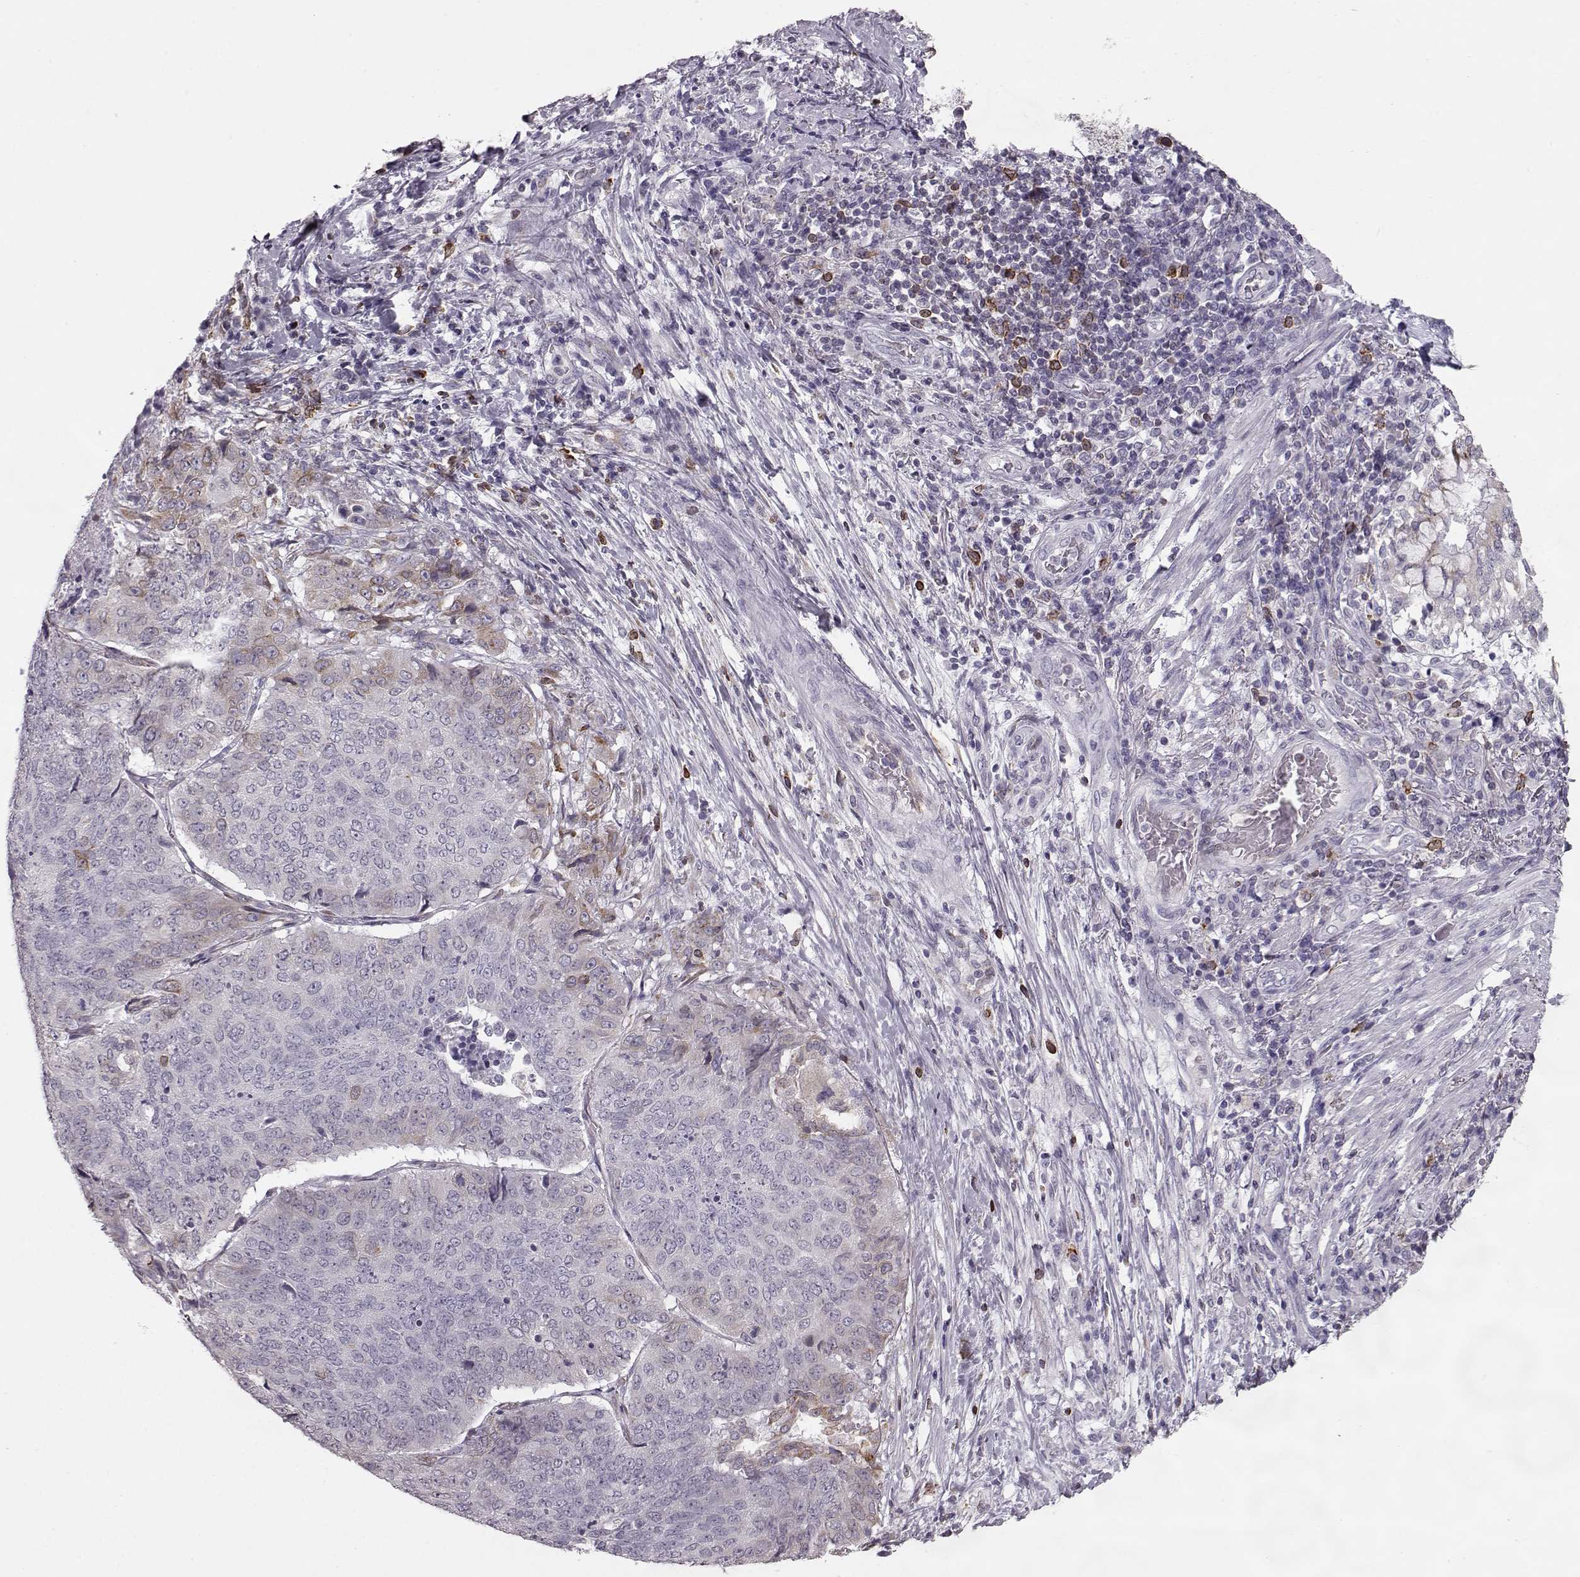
{"staining": {"intensity": "weak", "quantity": "<25%", "location": "cytoplasmic/membranous"}, "tissue": "lung cancer", "cell_type": "Tumor cells", "image_type": "cancer", "snomed": [{"axis": "morphology", "description": "Normal tissue, NOS"}, {"axis": "morphology", "description": "Squamous cell carcinoma, NOS"}, {"axis": "topography", "description": "Bronchus"}, {"axis": "topography", "description": "Lung"}], "caption": "Protein analysis of lung cancer (squamous cell carcinoma) exhibits no significant staining in tumor cells. (Brightfield microscopy of DAB (3,3'-diaminobenzidine) immunohistochemistry (IHC) at high magnification).", "gene": "ELOVL5", "patient": {"sex": "male", "age": 64}}